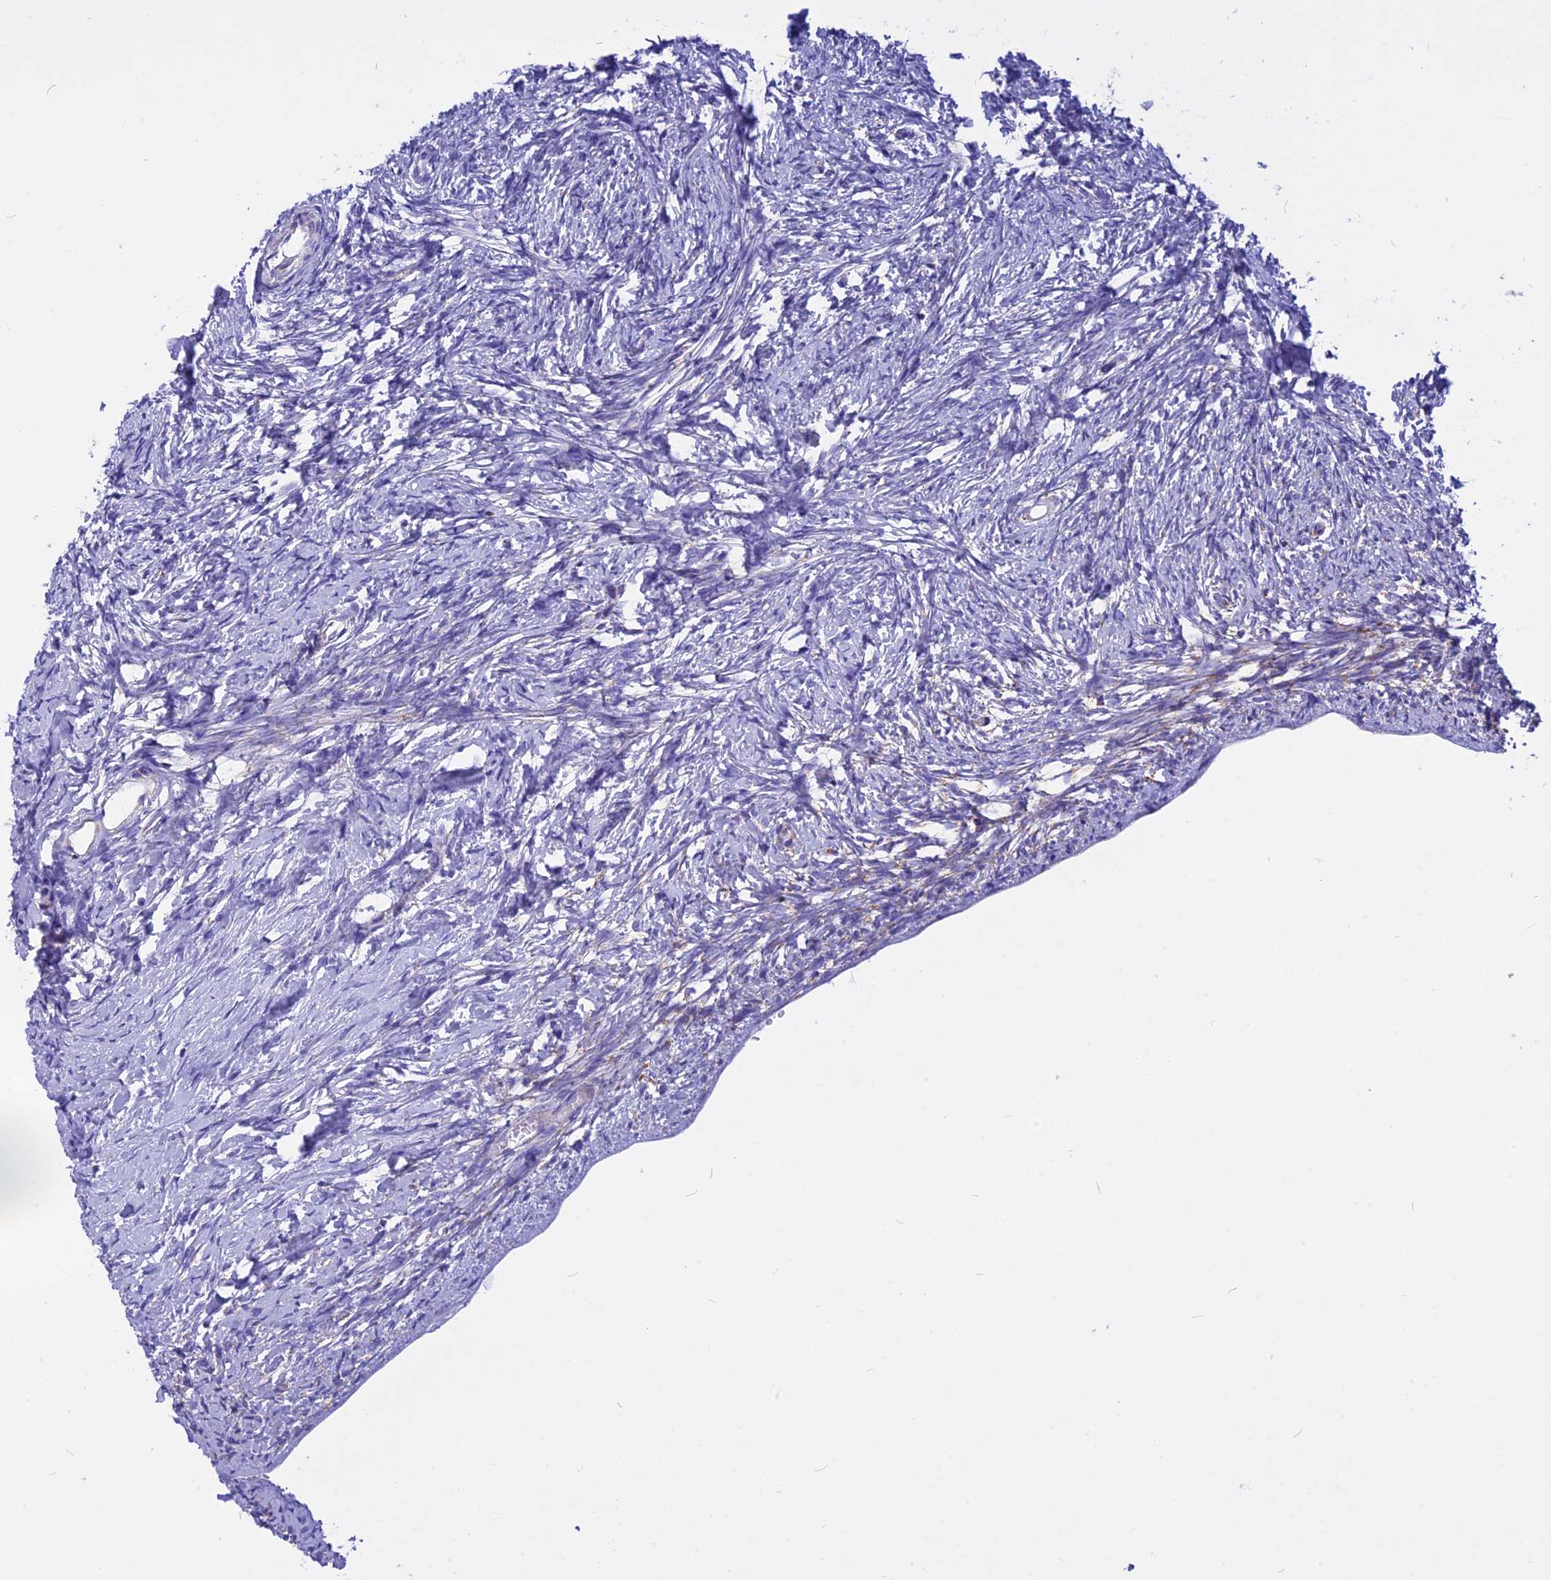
{"staining": {"intensity": "negative", "quantity": "none", "location": "none"}, "tissue": "ovary", "cell_type": "Ovarian stroma cells", "image_type": "normal", "snomed": [{"axis": "morphology", "description": "Normal tissue, NOS"}, {"axis": "topography", "description": "Ovary"}], "caption": "This is a micrograph of IHC staining of unremarkable ovary, which shows no positivity in ovarian stroma cells. (DAB (3,3'-diaminobenzidine) immunohistochemistry, high magnification).", "gene": "VDAC2", "patient": {"sex": "female", "age": 34}}